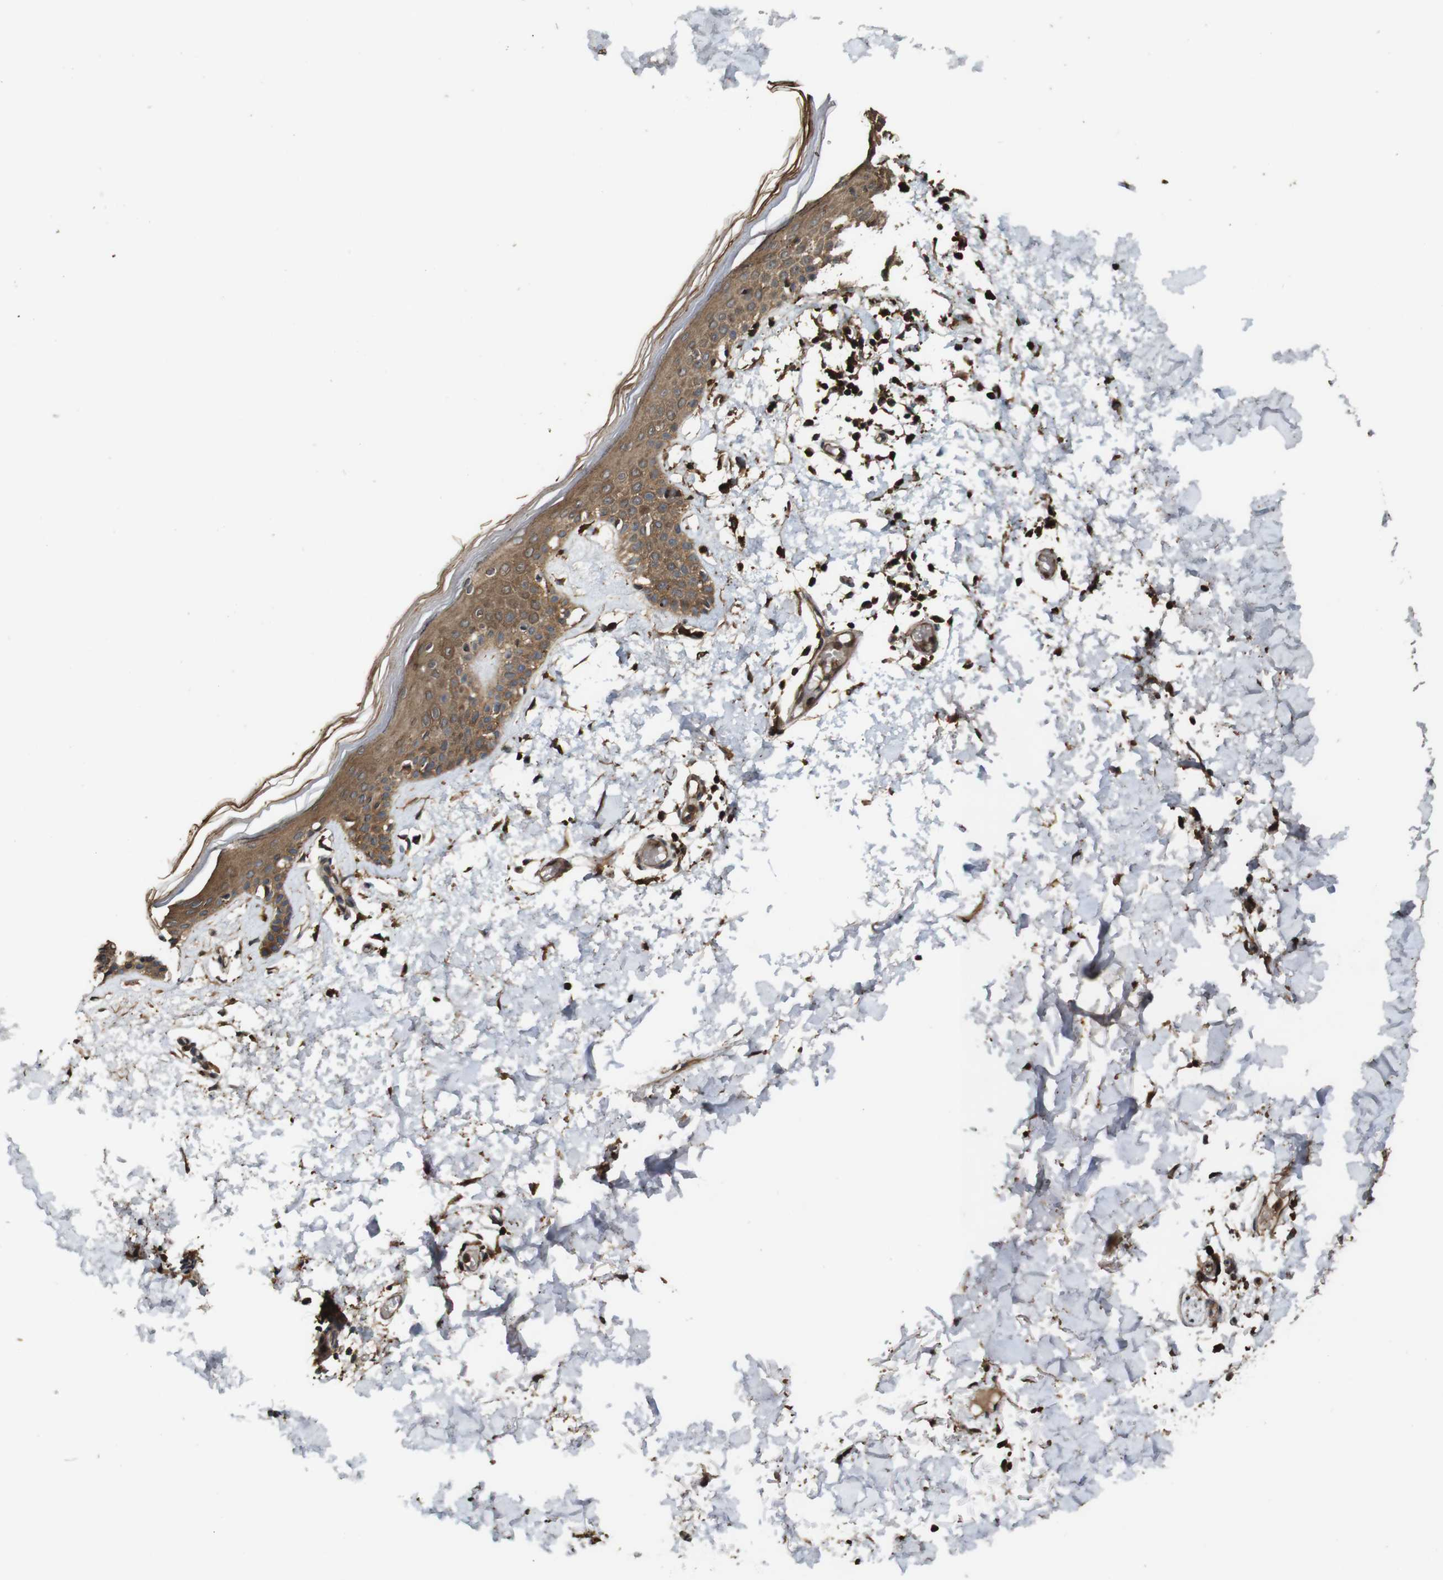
{"staining": {"intensity": "moderate", "quantity": ">75%", "location": "cytoplasmic/membranous"}, "tissue": "skin", "cell_type": "Fibroblasts", "image_type": "normal", "snomed": [{"axis": "morphology", "description": "Normal tissue, NOS"}, {"axis": "topography", "description": "Skin"}], "caption": "Skin stained with immunohistochemistry exhibits moderate cytoplasmic/membranous staining in about >75% of fibroblasts.", "gene": "BAG4", "patient": {"sex": "male", "age": 53}}